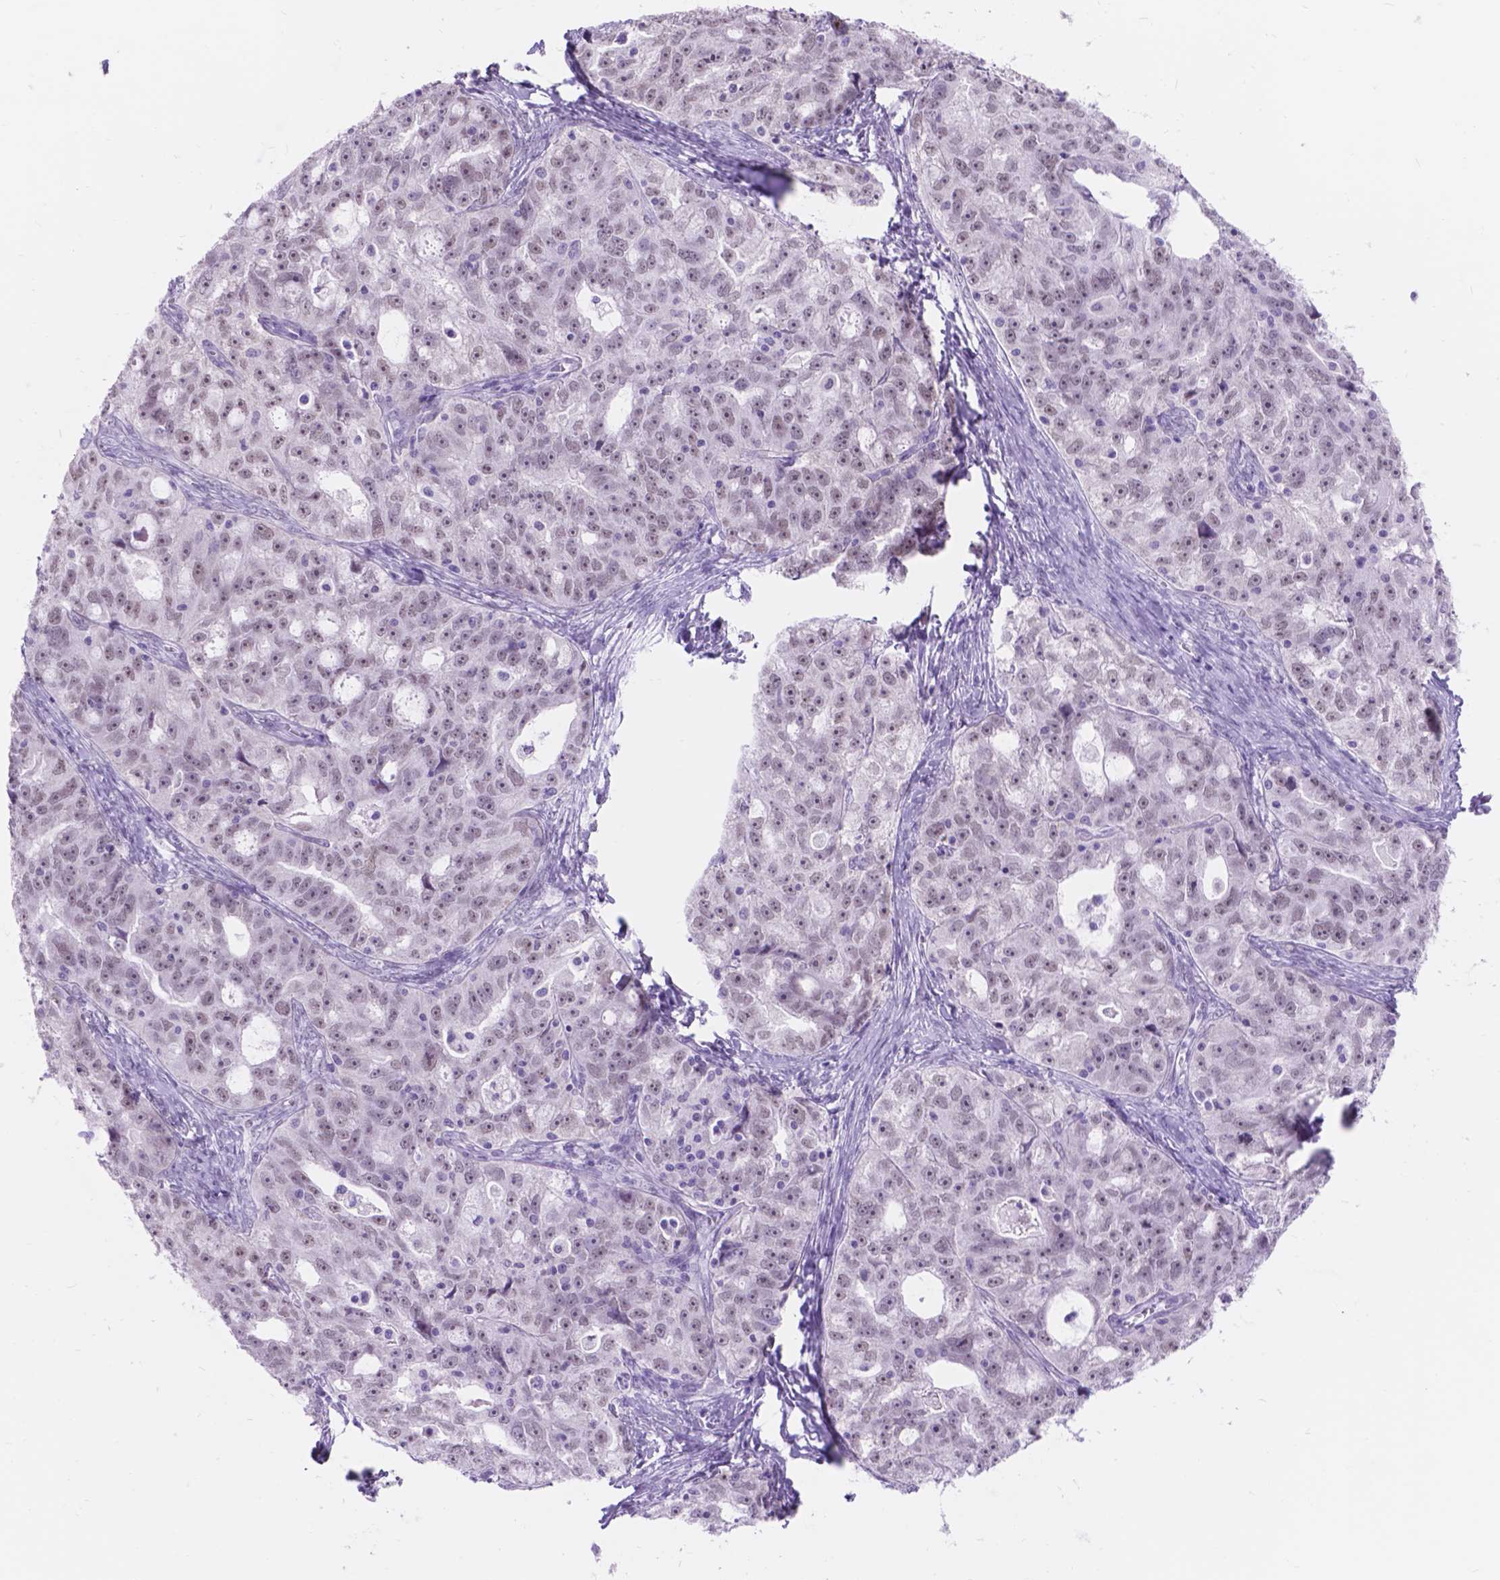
{"staining": {"intensity": "weak", "quantity": ">75%", "location": "nuclear"}, "tissue": "ovarian cancer", "cell_type": "Tumor cells", "image_type": "cancer", "snomed": [{"axis": "morphology", "description": "Cystadenocarcinoma, serous, NOS"}, {"axis": "topography", "description": "Ovary"}], "caption": "Immunohistochemistry (IHC) histopathology image of serous cystadenocarcinoma (ovarian) stained for a protein (brown), which displays low levels of weak nuclear positivity in approximately >75% of tumor cells.", "gene": "DCC", "patient": {"sex": "female", "age": 51}}